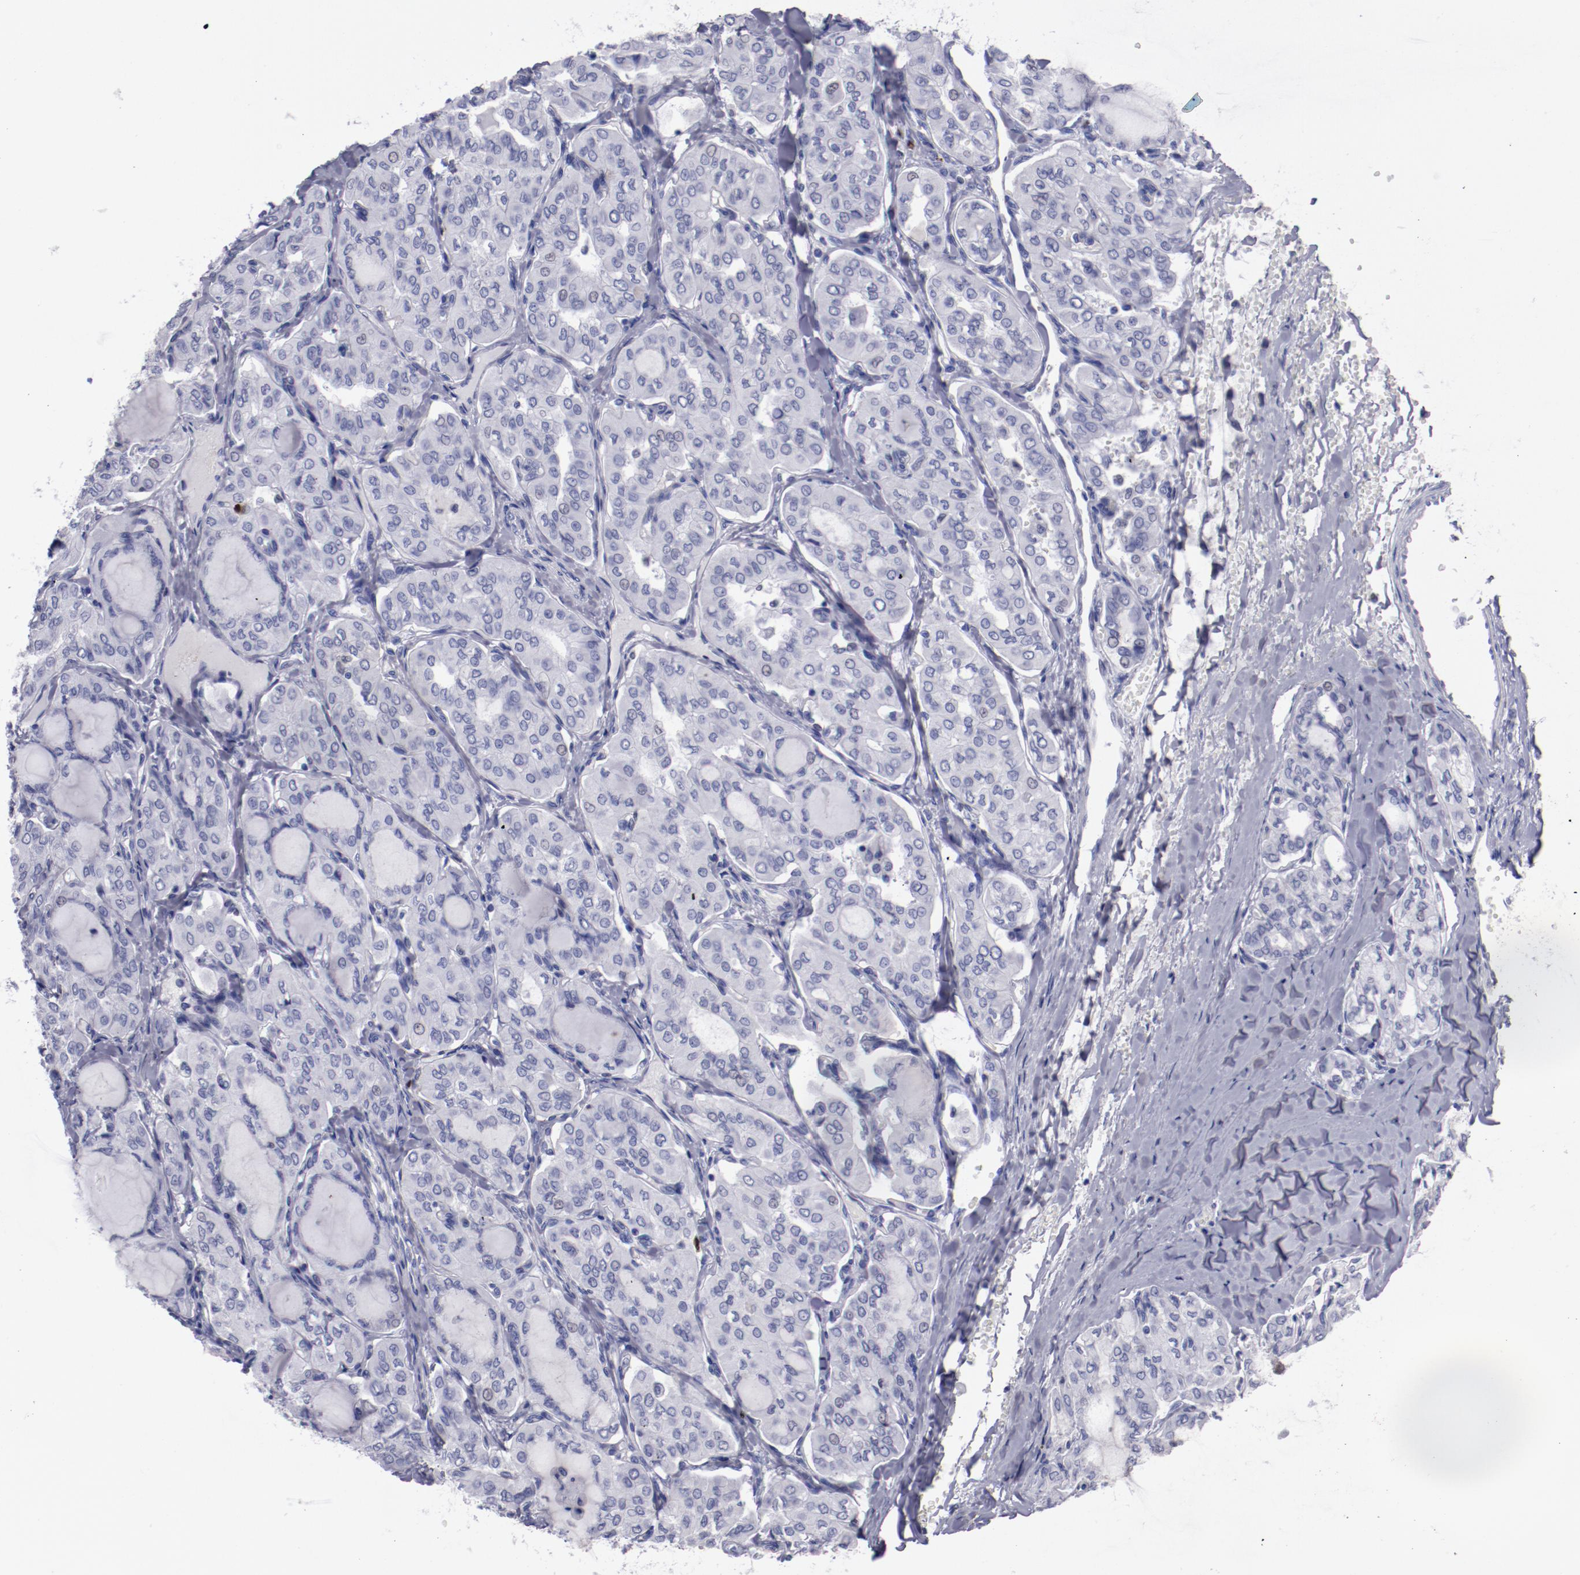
{"staining": {"intensity": "negative", "quantity": "none", "location": "none"}, "tissue": "thyroid cancer", "cell_type": "Tumor cells", "image_type": "cancer", "snomed": [{"axis": "morphology", "description": "Papillary adenocarcinoma, NOS"}, {"axis": "topography", "description": "Thyroid gland"}], "caption": "Tumor cells are negative for brown protein staining in thyroid cancer (papillary adenocarcinoma).", "gene": "IRF8", "patient": {"sex": "male", "age": 20}}